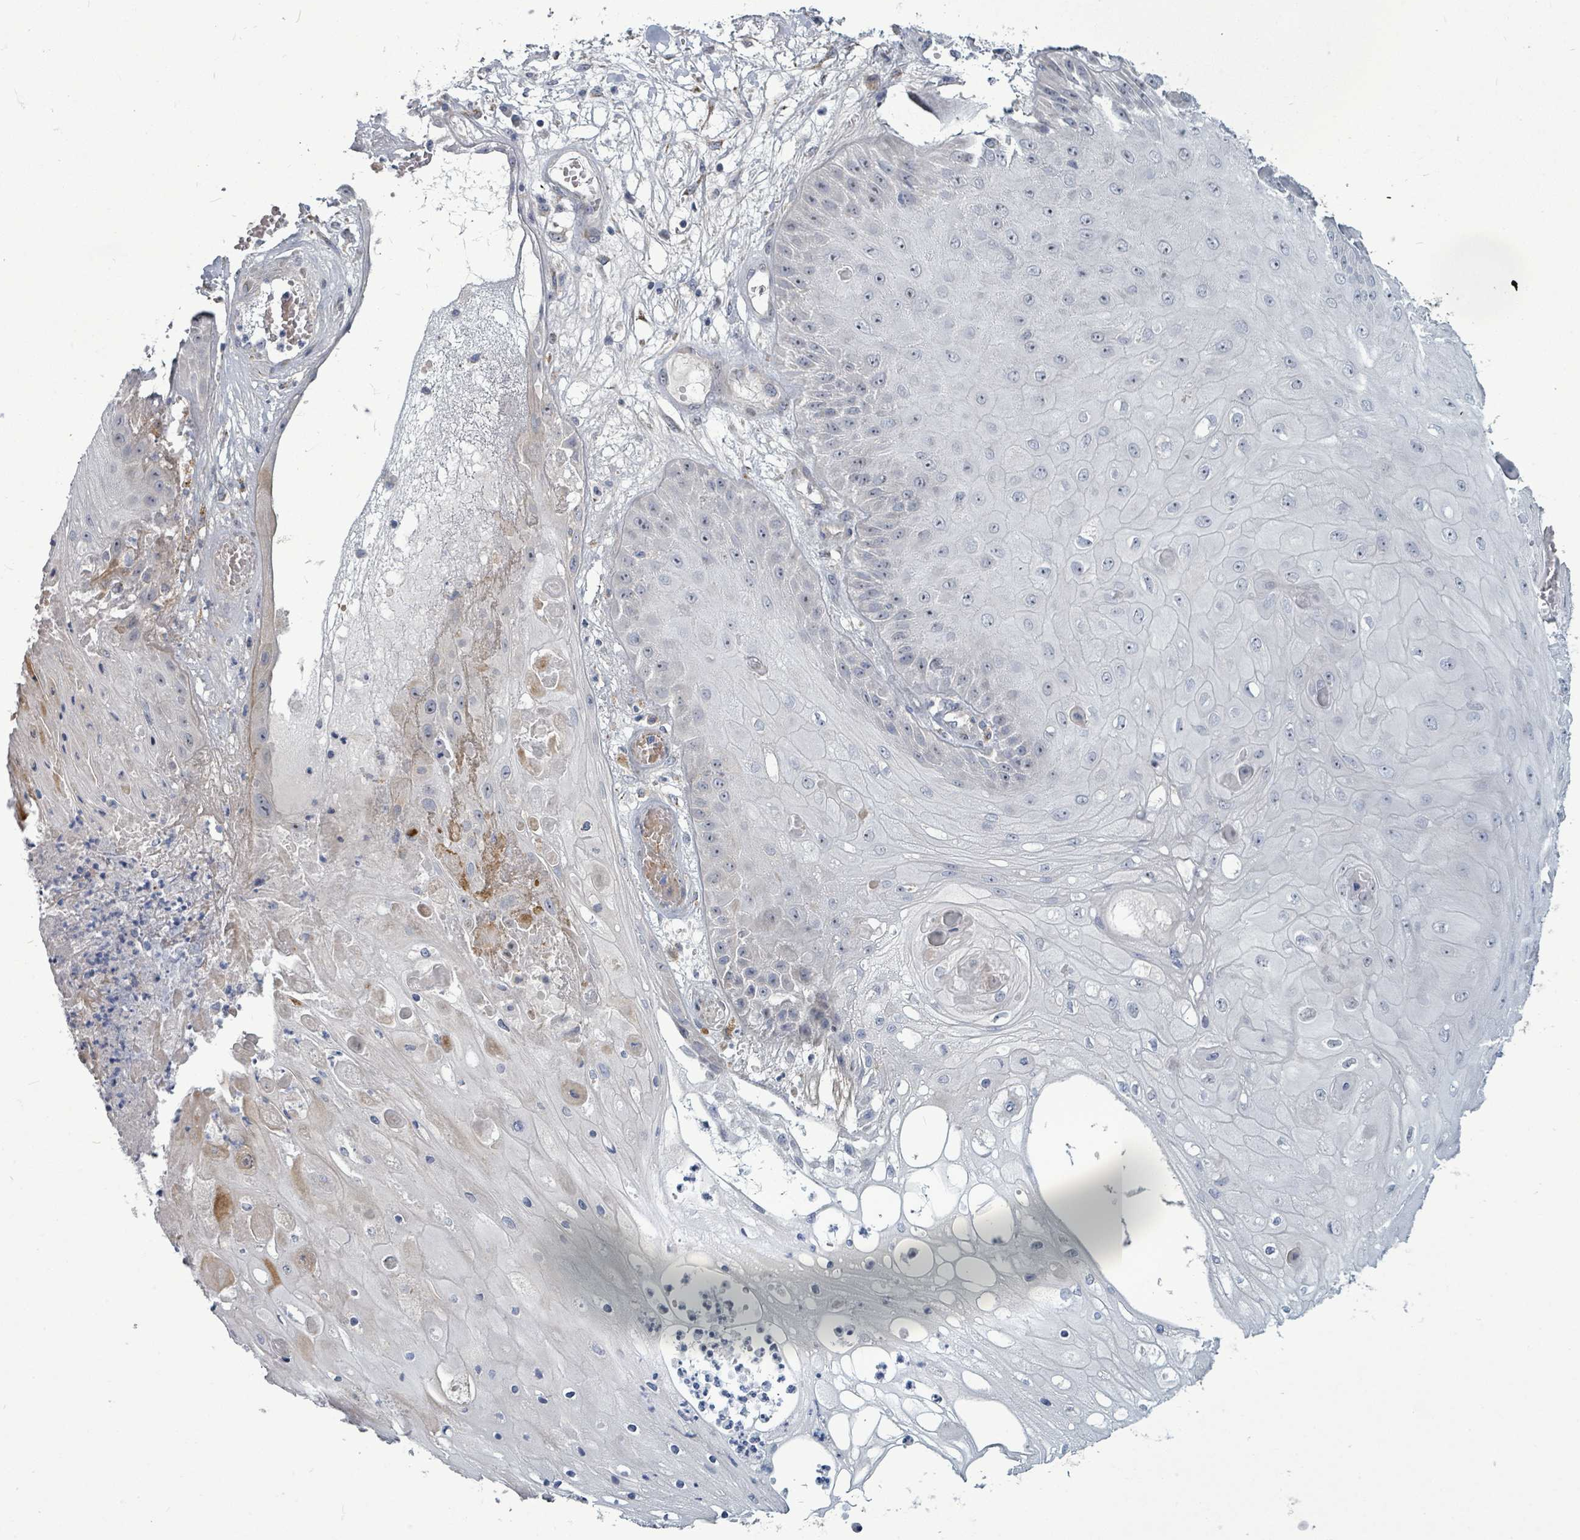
{"staining": {"intensity": "negative", "quantity": "none", "location": "none"}, "tissue": "skin cancer", "cell_type": "Tumor cells", "image_type": "cancer", "snomed": [{"axis": "morphology", "description": "Squamous cell carcinoma, NOS"}, {"axis": "topography", "description": "Skin"}], "caption": "DAB immunohistochemical staining of skin squamous cell carcinoma exhibits no significant expression in tumor cells.", "gene": "TRDMT1", "patient": {"sex": "male", "age": 70}}